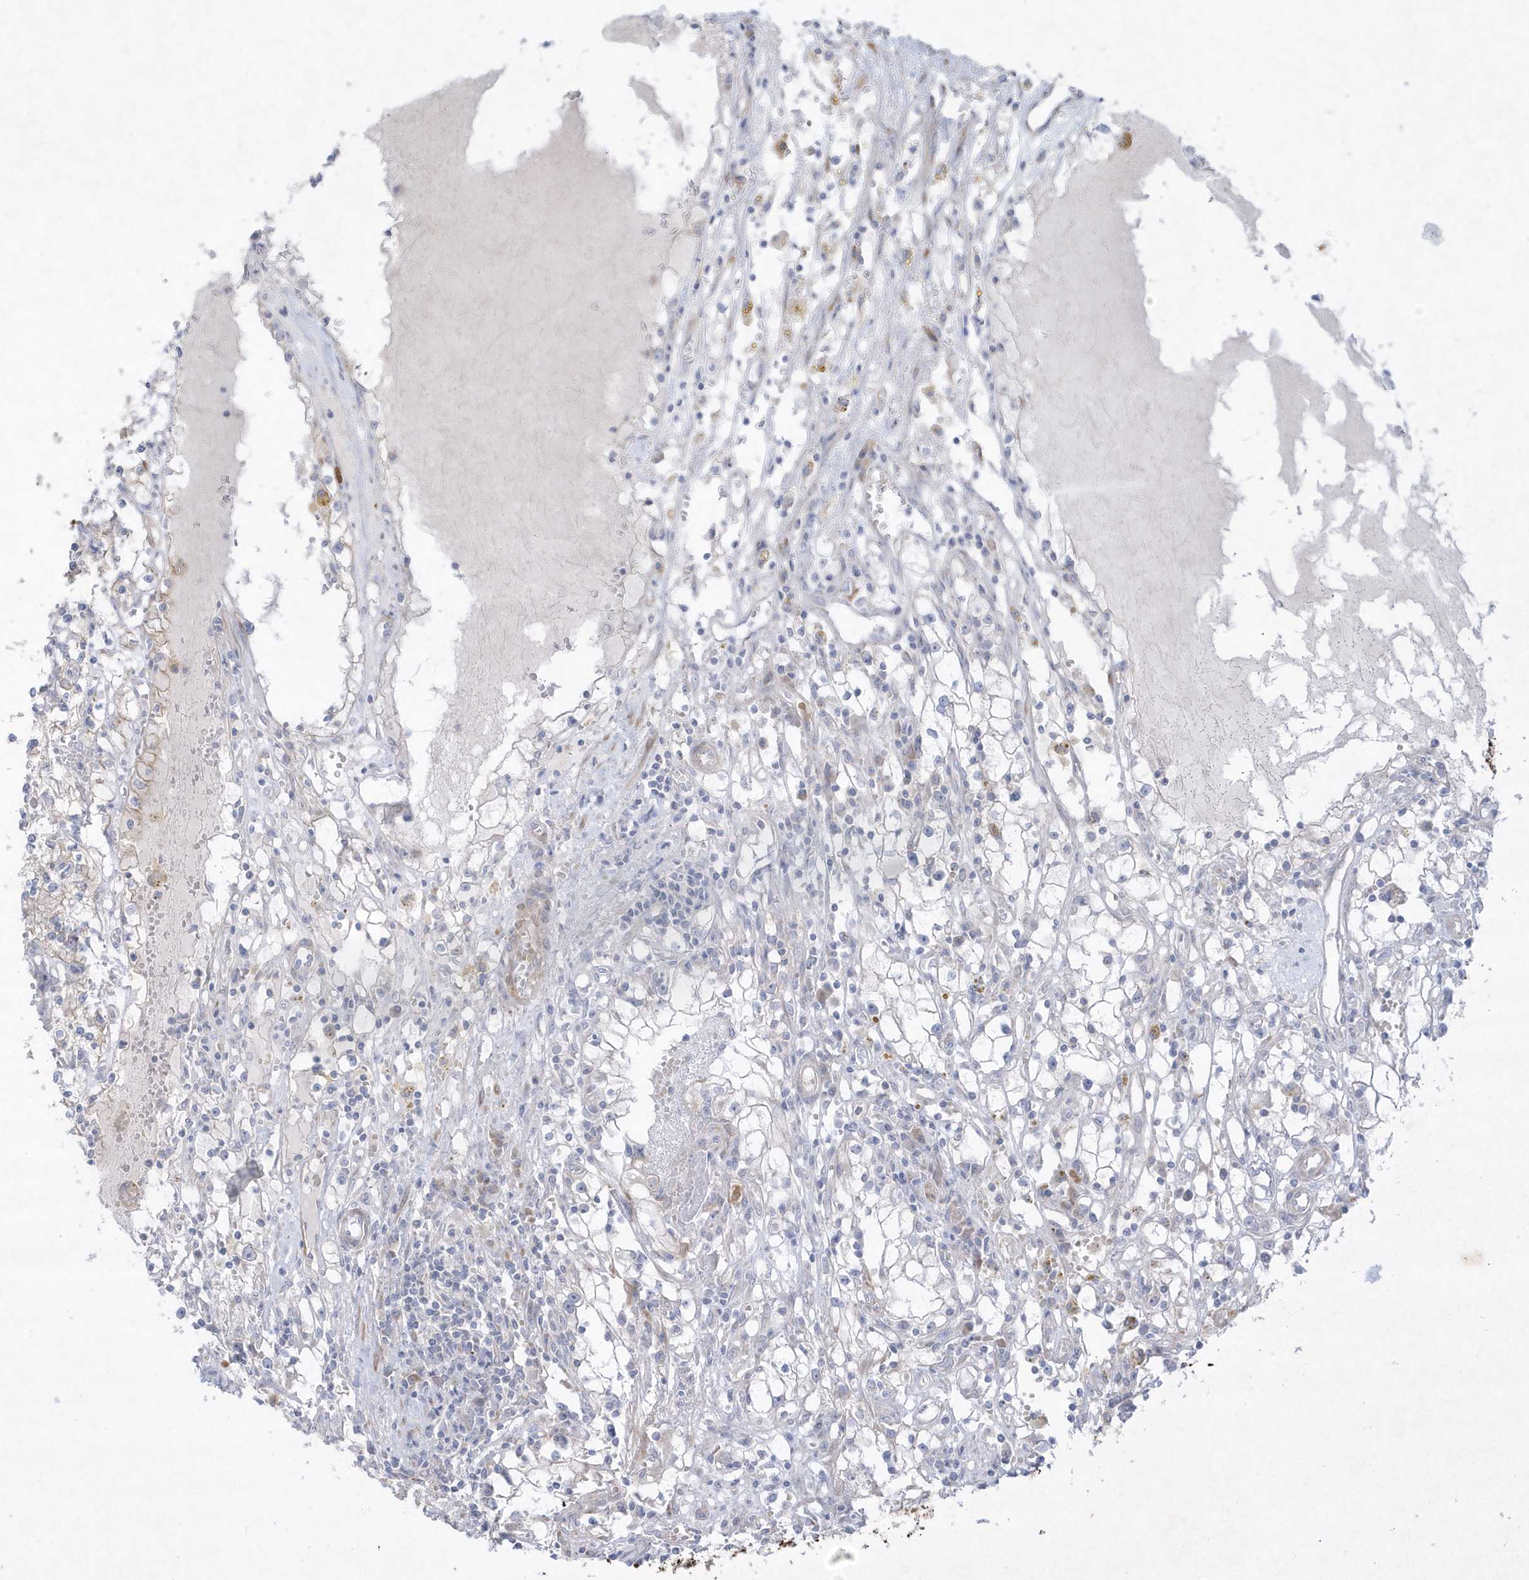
{"staining": {"intensity": "negative", "quantity": "none", "location": "none"}, "tissue": "renal cancer", "cell_type": "Tumor cells", "image_type": "cancer", "snomed": [{"axis": "morphology", "description": "Adenocarcinoma, NOS"}, {"axis": "topography", "description": "Kidney"}], "caption": "Immunohistochemistry (IHC) photomicrograph of renal cancer stained for a protein (brown), which shows no positivity in tumor cells.", "gene": "LARS1", "patient": {"sex": "male", "age": 56}}